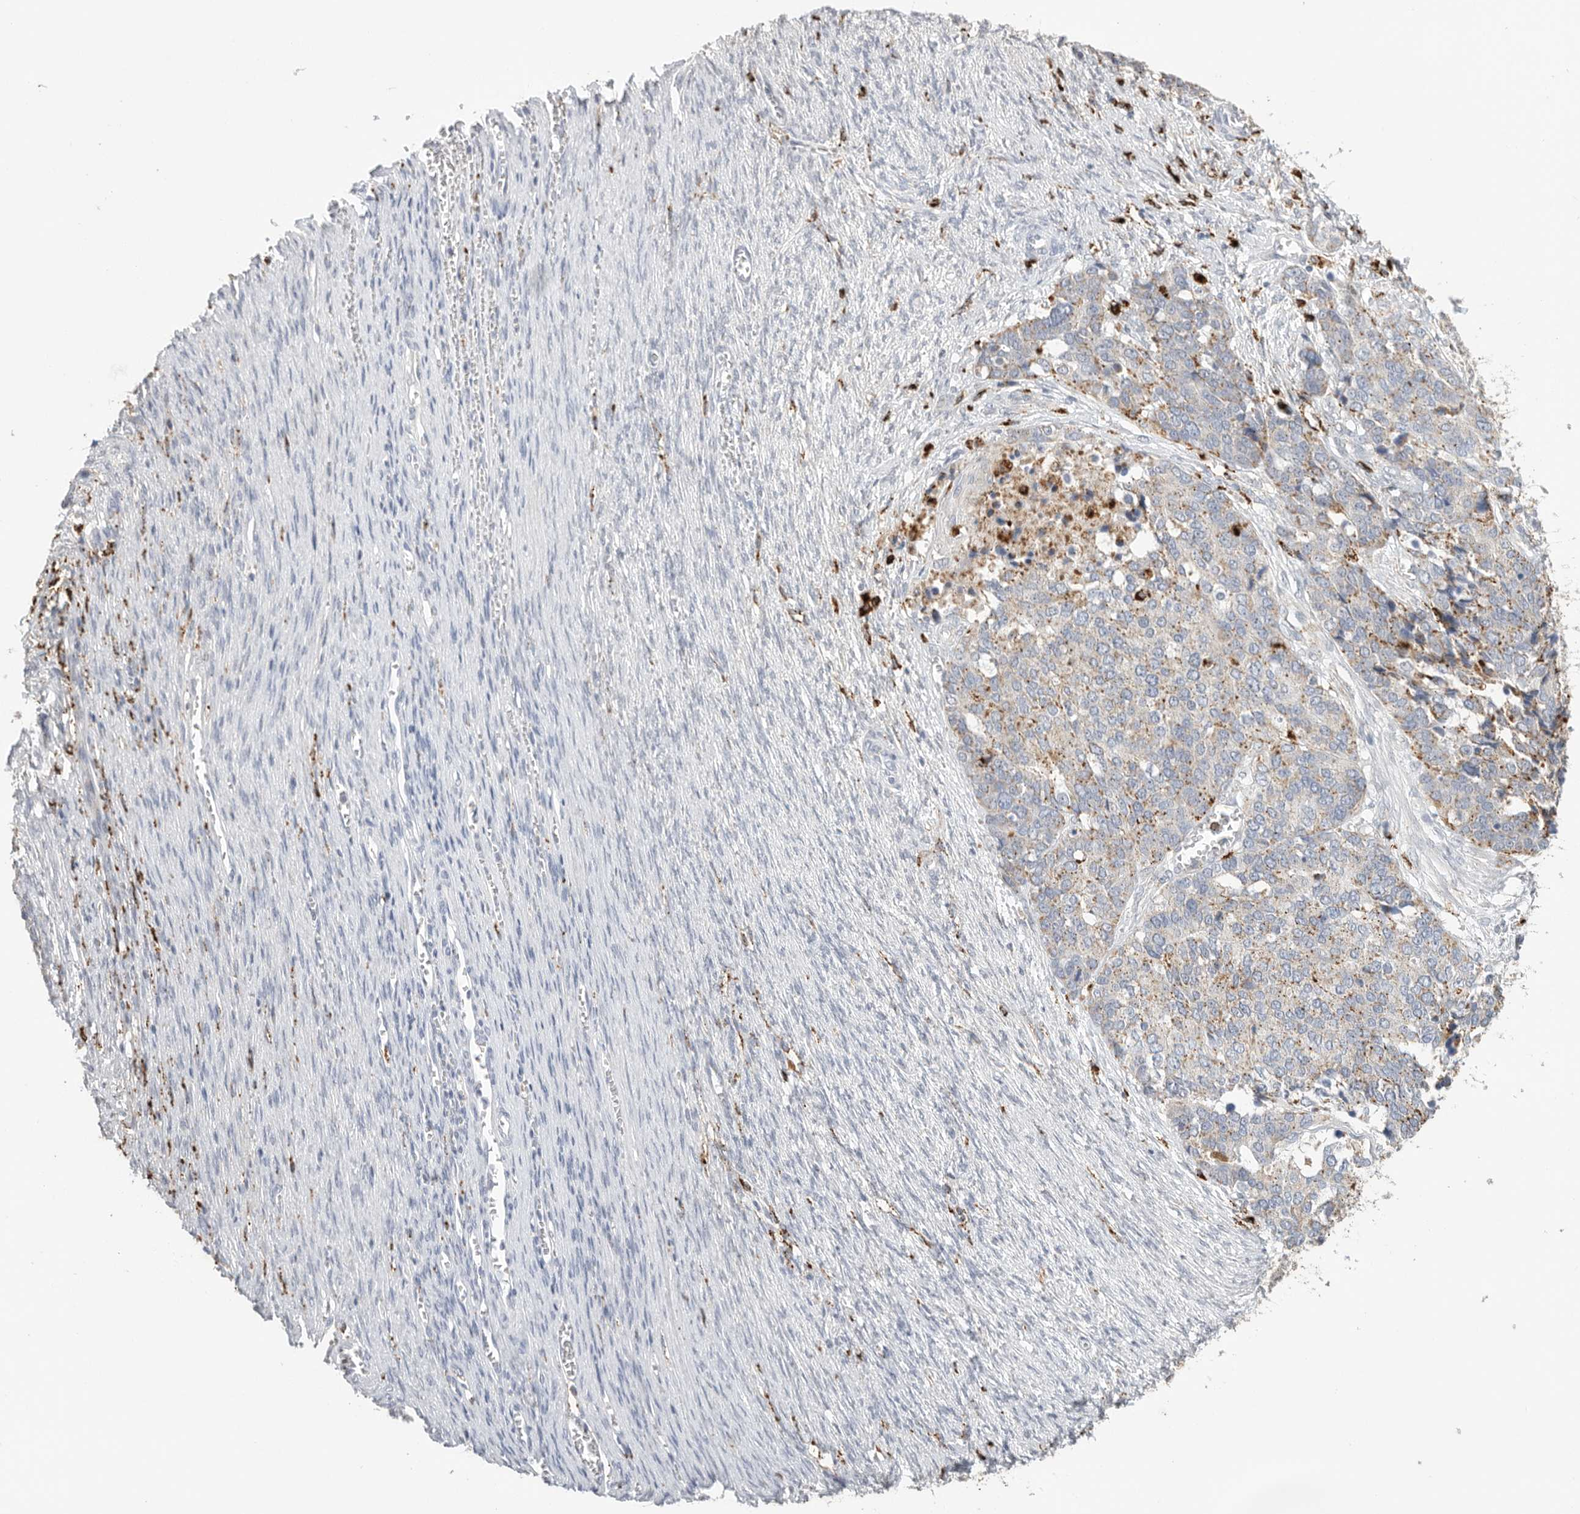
{"staining": {"intensity": "moderate", "quantity": "25%-75%", "location": "cytoplasmic/membranous"}, "tissue": "ovarian cancer", "cell_type": "Tumor cells", "image_type": "cancer", "snomed": [{"axis": "morphology", "description": "Cystadenocarcinoma, serous, NOS"}, {"axis": "topography", "description": "Ovary"}], "caption": "Ovarian cancer (serous cystadenocarcinoma) stained with immunohistochemistry demonstrates moderate cytoplasmic/membranous staining in about 25%-75% of tumor cells.", "gene": "GGH", "patient": {"sex": "female", "age": 44}}